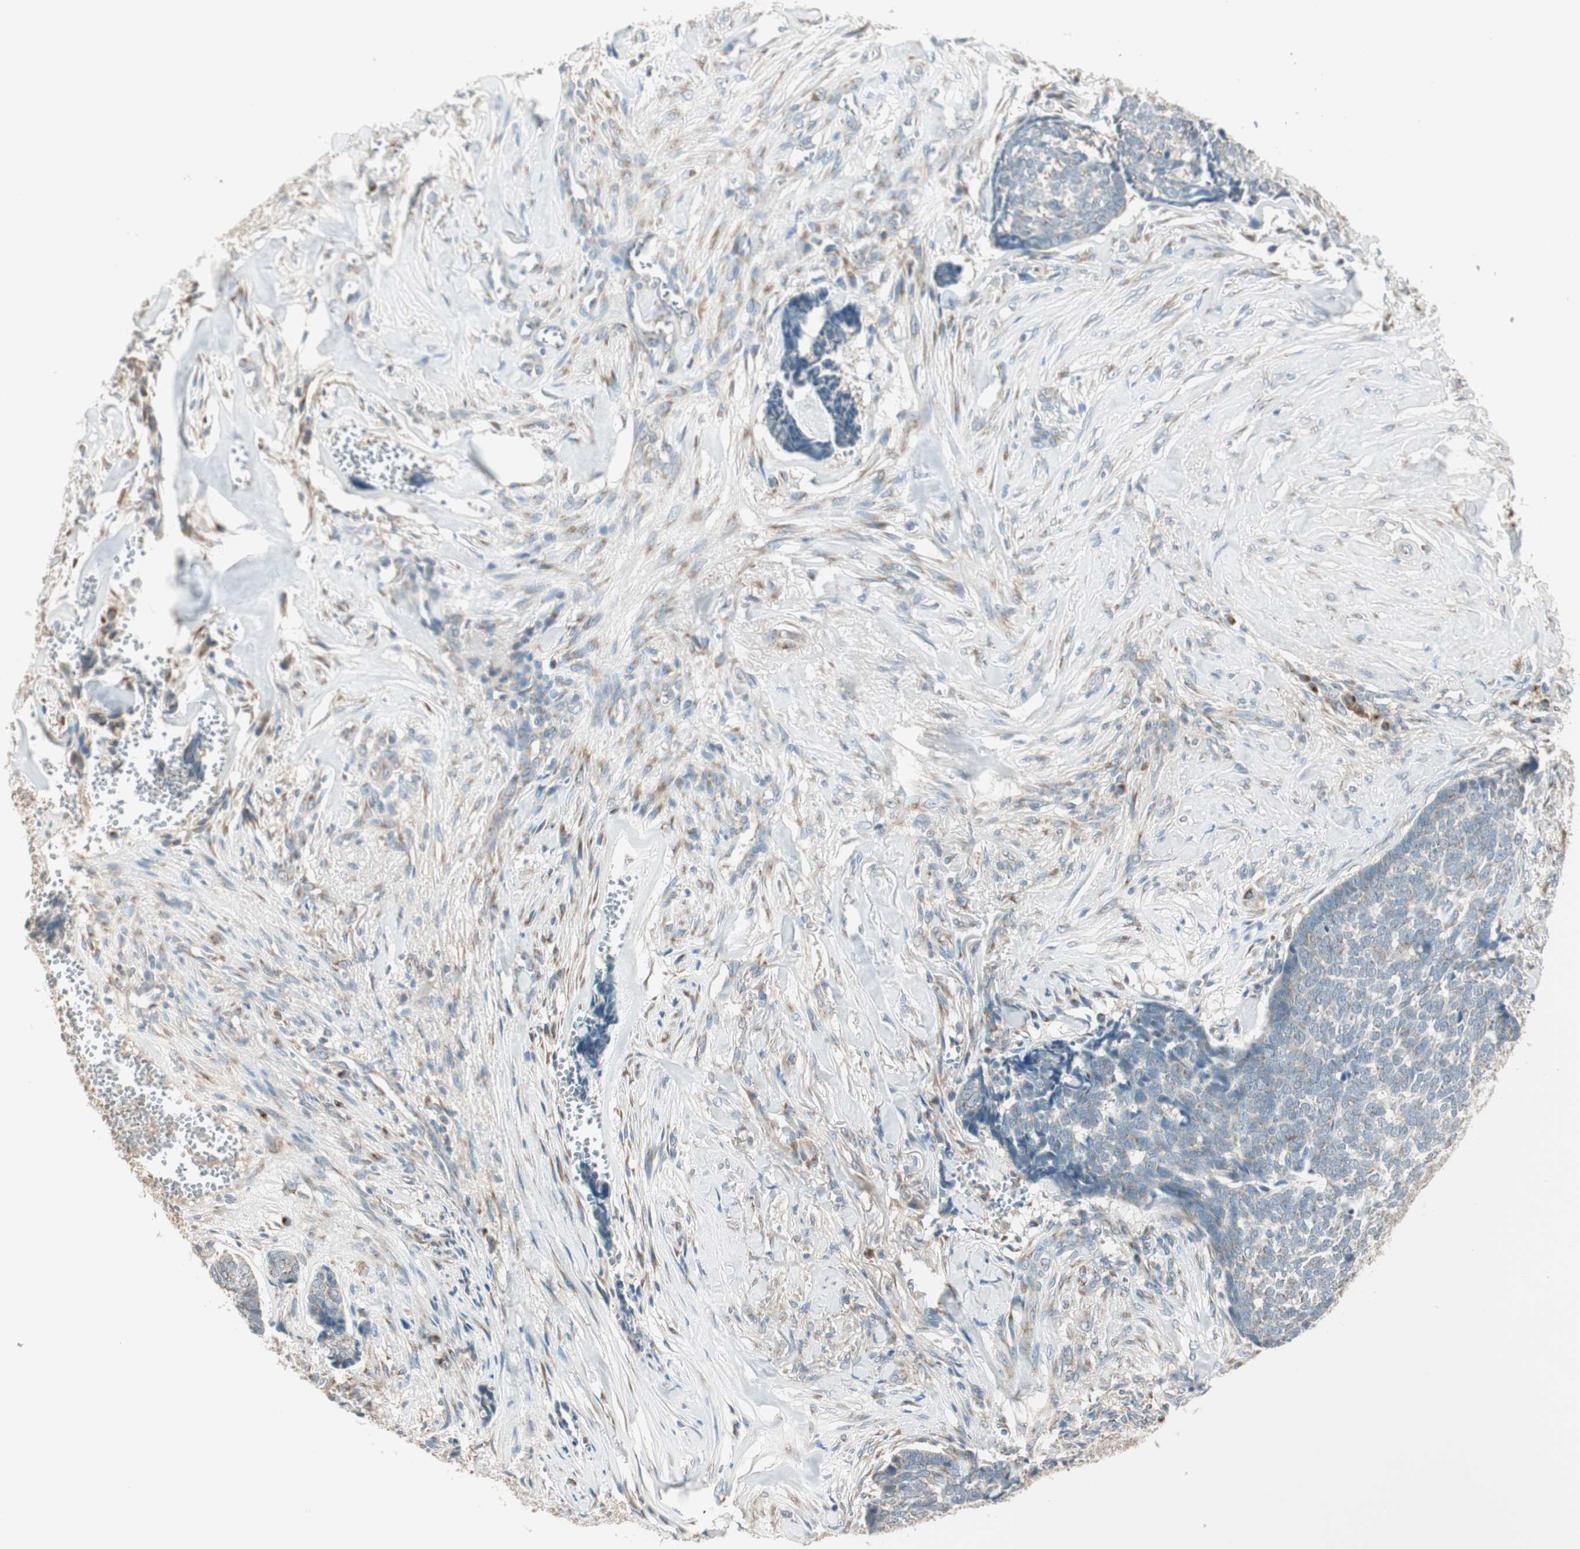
{"staining": {"intensity": "weak", "quantity": "25%-75%", "location": "cytoplasmic/membranous"}, "tissue": "skin cancer", "cell_type": "Tumor cells", "image_type": "cancer", "snomed": [{"axis": "morphology", "description": "Basal cell carcinoma"}, {"axis": "topography", "description": "Skin"}], "caption": "Protein staining displays weak cytoplasmic/membranous staining in approximately 25%-75% of tumor cells in skin cancer (basal cell carcinoma).", "gene": "SEC16A", "patient": {"sex": "male", "age": 84}}